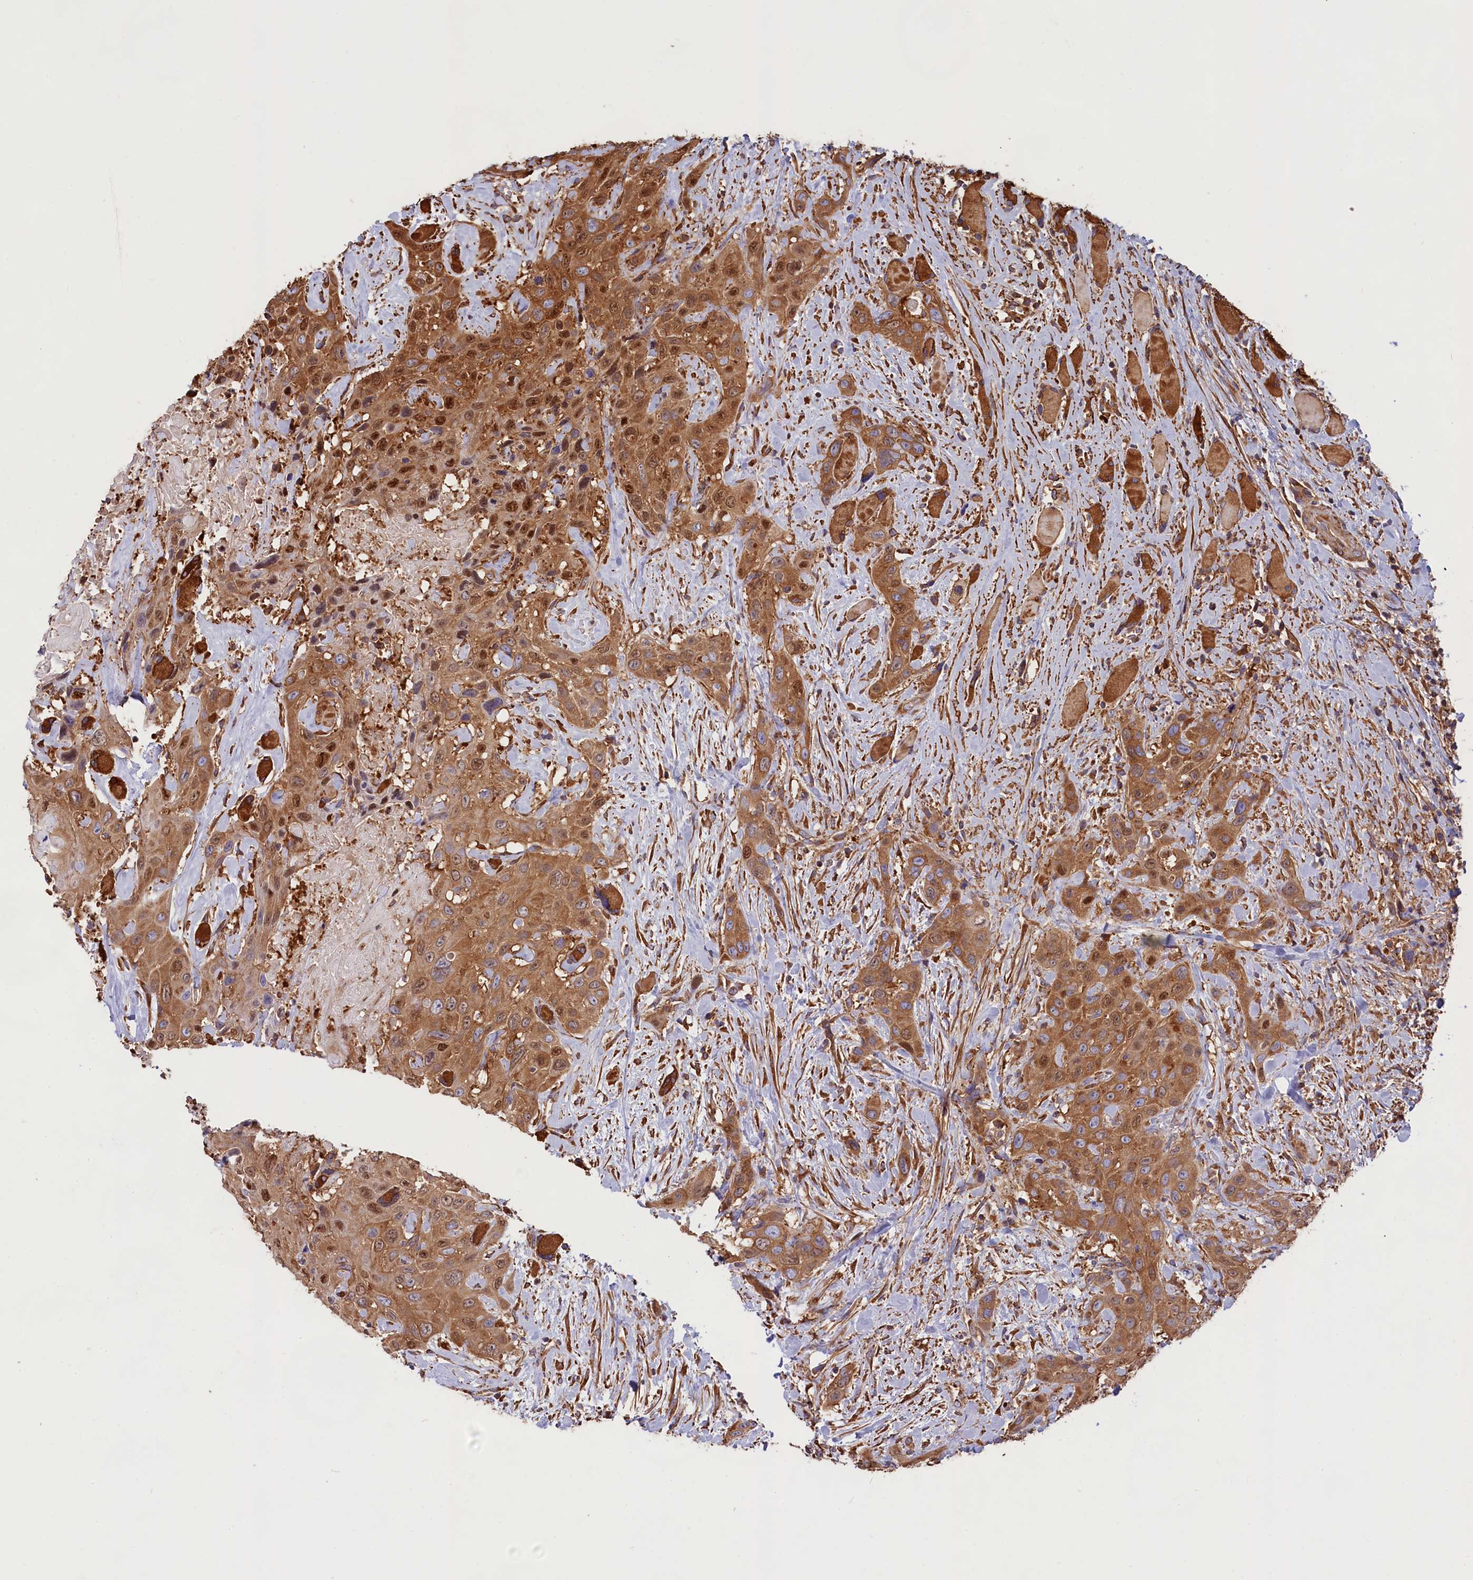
{"staining": {"intensity": "moderate", "quantity": ">75%", "location": "cytoplasmic/membranous,nuclear"}, "tissue": "head and neck cancer", "cell_type": "Tumor cells", "image_type": "cancer", "snomed": [{"axis": "morphology", "description": "Squamous cell carcinoma, NOS"}, {"axis": "topography", "description": "Head-Neck"}], "caption": "Squamous cell carcinoma (head and neck) stained for a protein (brown) reveals moderate cytoplasmic/membranous and nuclear positive positivity in approximately >75% of tumor cells.", "gene": "GYS1", "patient": {"sex": "male", "age": 81}}